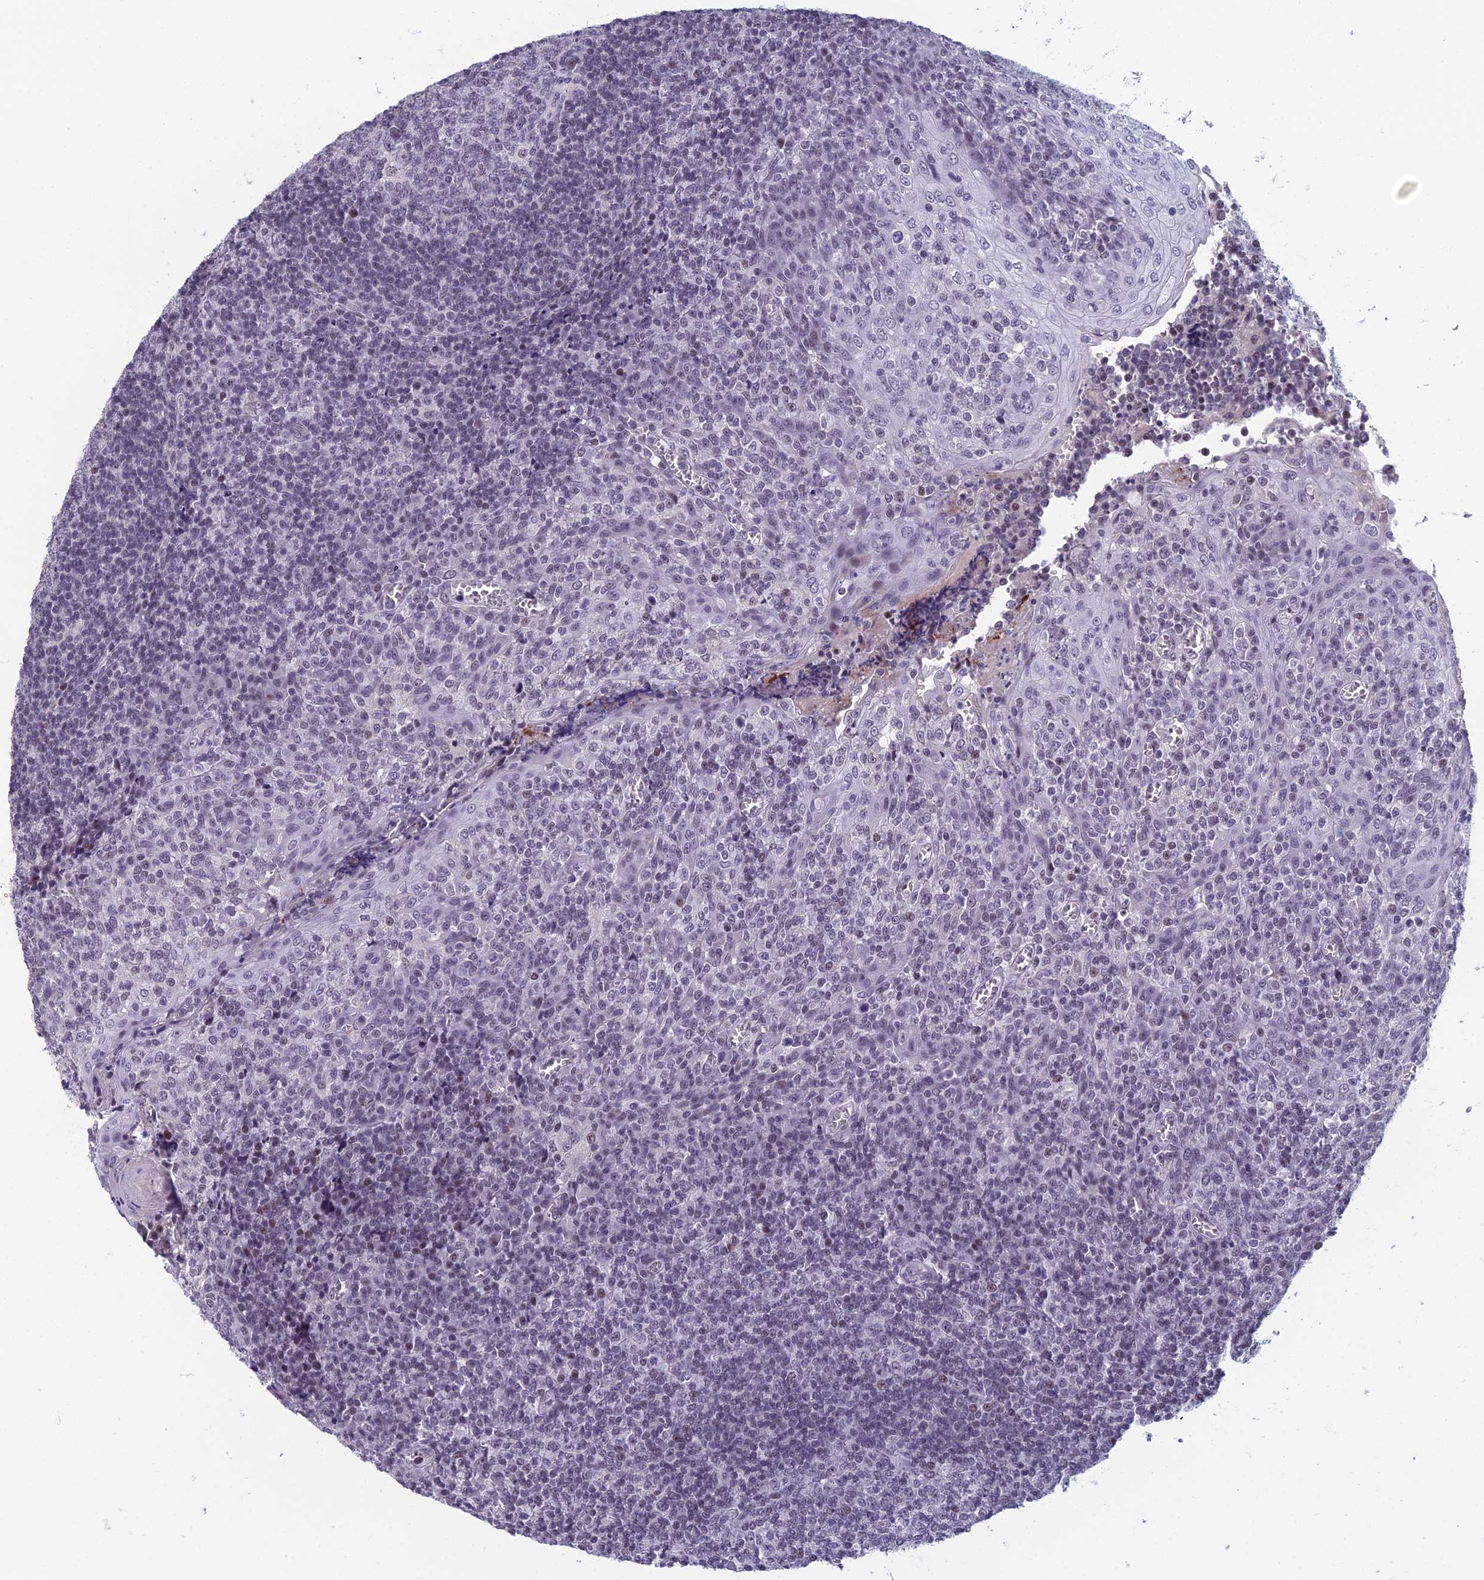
{"staining": {"intensity": "negative", "quantity": "none", "location": "none"}, "tissue": "tonsil", "cell_type": "Germinal center cells", "image_type": "normal", "snomed": [{"axis": "morphology", "description": "Normal tissue, NOS"}, {"axis": "topography", "description": "Tonsil"}], "caption": "Human tonsil stained for a protein using IHC demonstrates no expression in germinal center cells.", "gene": "RGS17", "patient": {"sex": "female", "age": 19}}